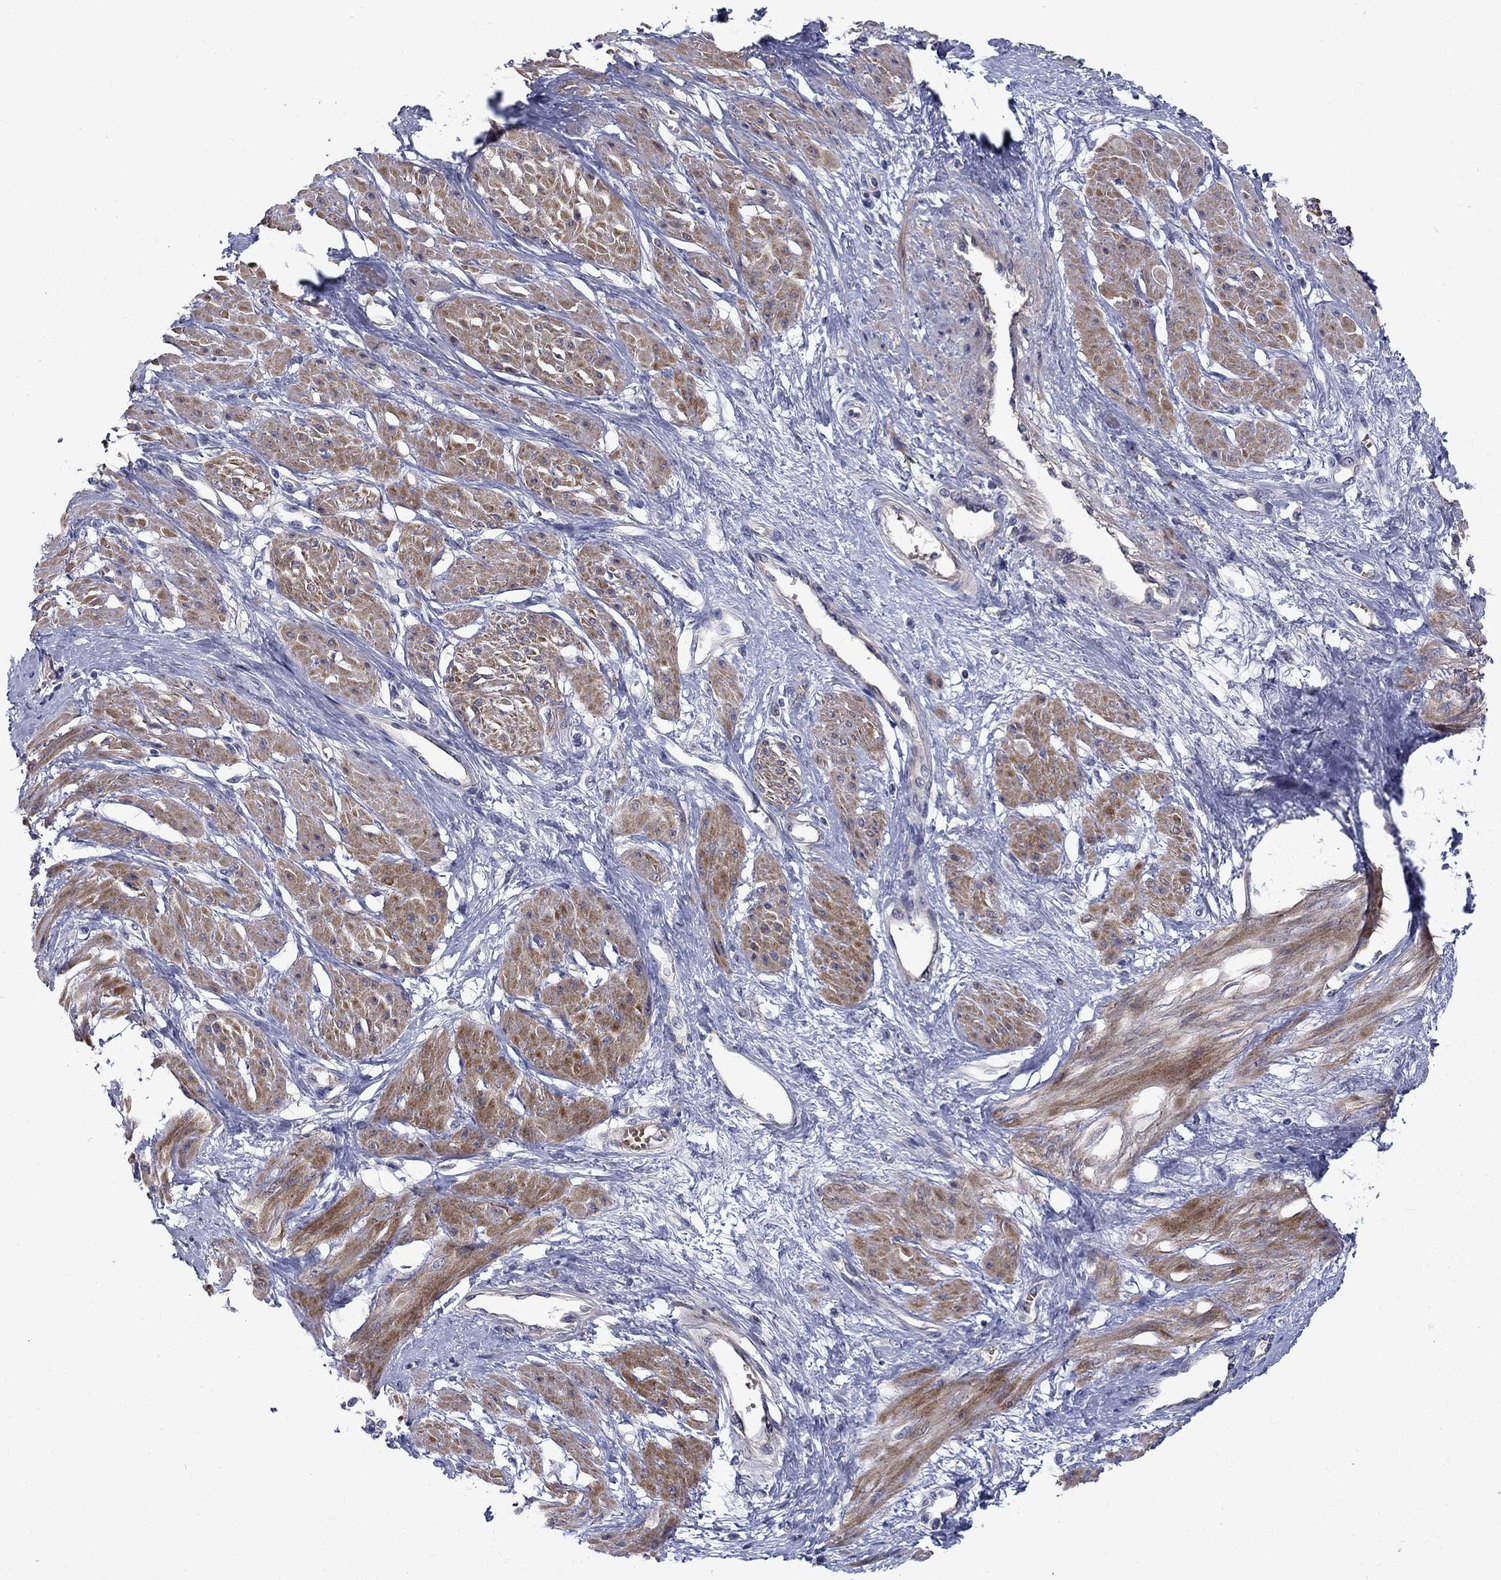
{"staining": {"intensity": "moderate", "quantity": "25%-75%", "location": "cytoplasmic/membranous"}, "tissue": "smooth muscle", "cell_type": "Smooth muscle cells", "image_type": "normal", "snomed": [{"axis": "morphology", "description": "Normal tissue, NOS"}, {"axis": "topography", "description": "Smooth muscle"}, {"axis": "topography", "description": "Uterus"}], "caption": "DAB (3,3'-diaminobenzidine) immunohistochemical staining of normal smooth muscle displays moderate cytoplasmic/membranous protein staining in about 25%-75% of smooth muscle cells. Immunohistochemistry (ihc) stains the protein in brown and the nuclei are stained blue.", "gene": "SLC1A1", "patient": {"sex": "female", "age": 39}}